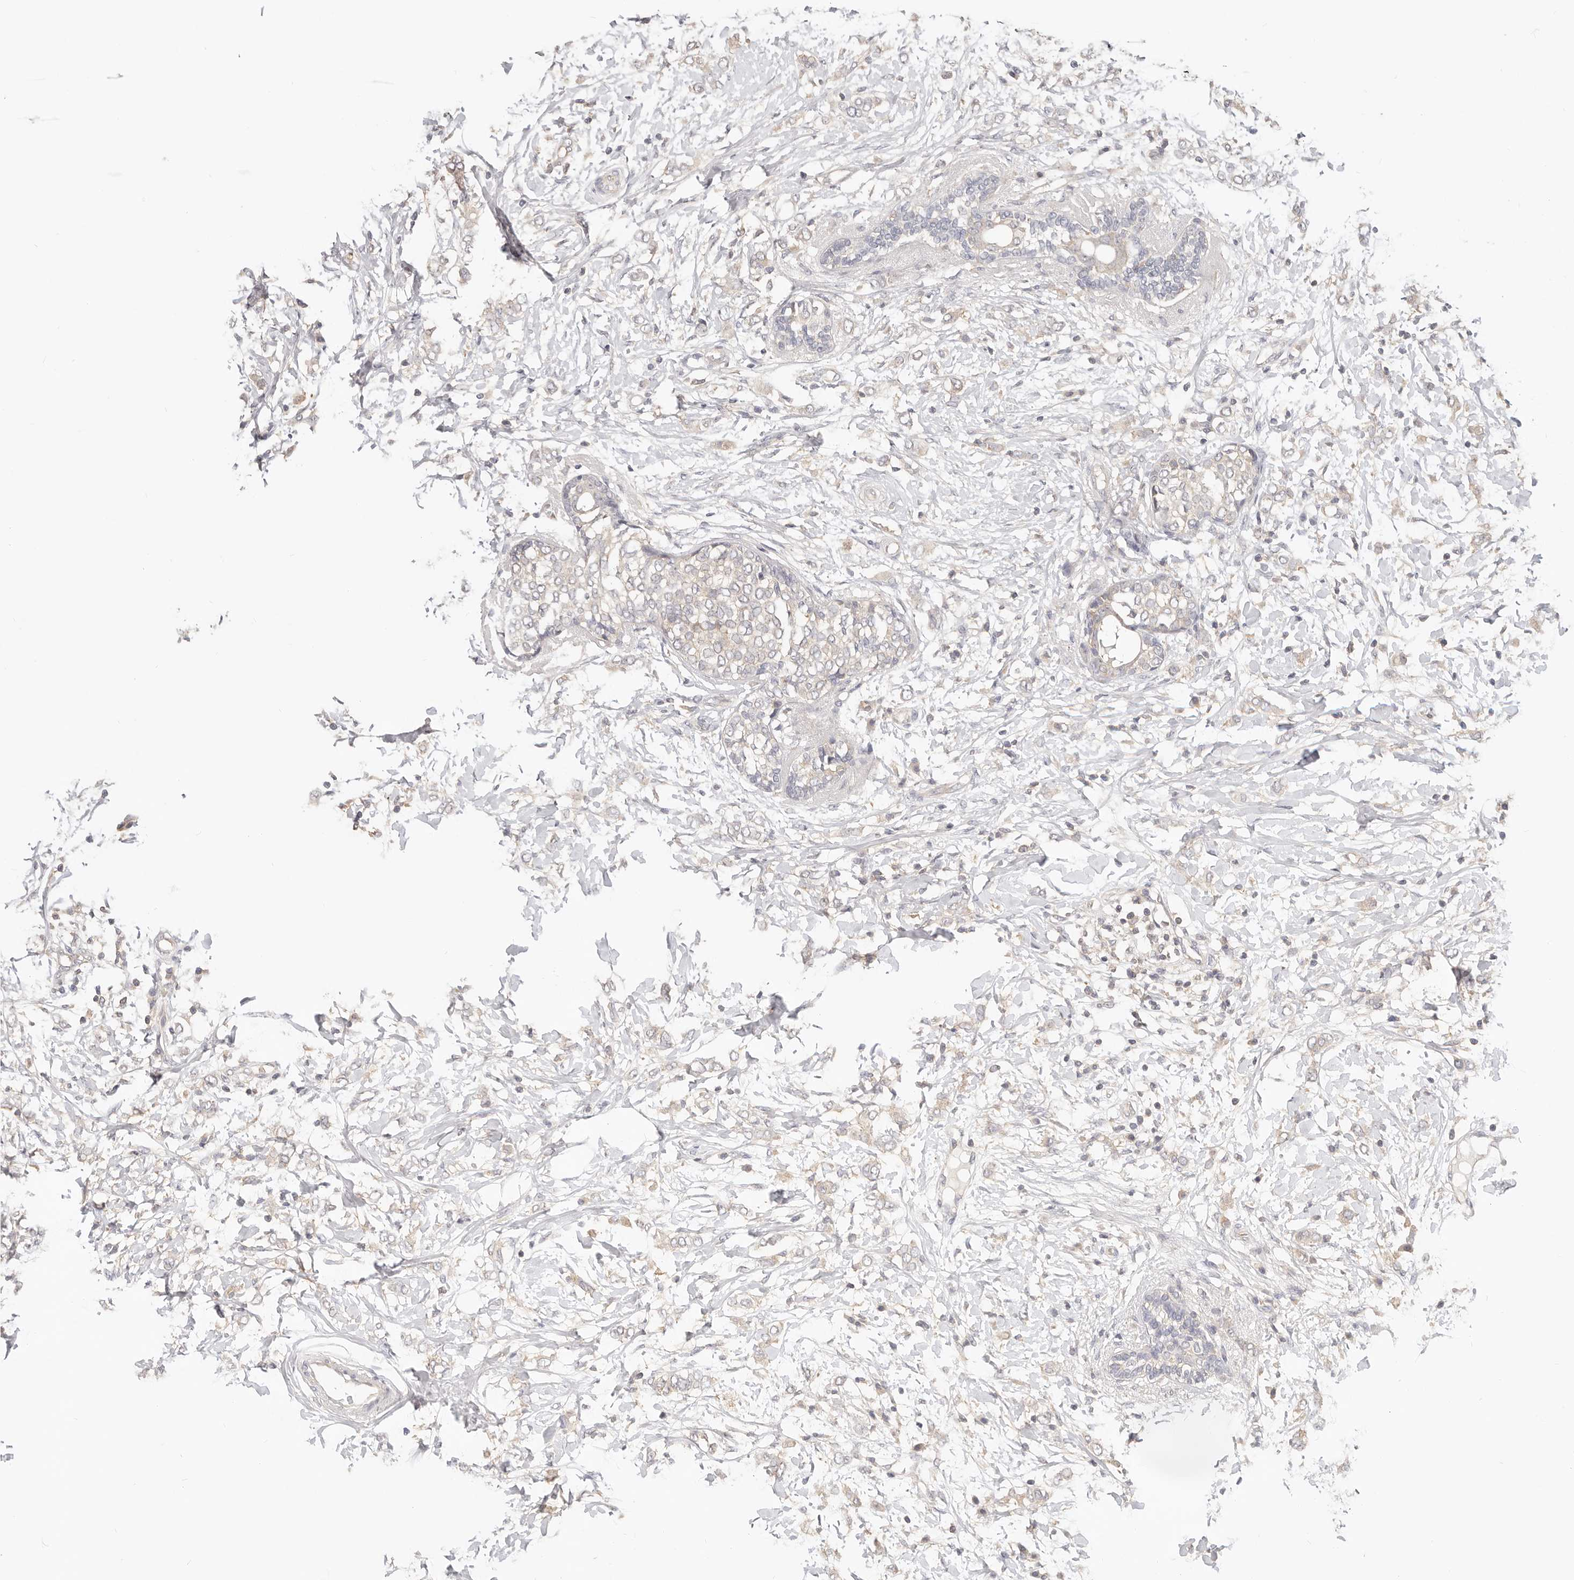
{"staining": {"intensity": "weak", "quantity": "<25%", "location": "cytoplasmic/membranous"}, "tissue": "breast cancer", "cell_type": "Tumor cells", "image_type": "cancer", "snomed": [{"axis": "morphology", "description": "Normal tissue, NOS"}, {"axis": "morphology", "description": "Lobular carcinoma"}, {"axis": "topography", "description": "Breast"}], "caption": "Human lobular carcinoma (breast) stained for a protein using immunohistochemistry displays no expression in tumor cells.", "gene": "DTNBP1", "patient": {"sex": "female", "age": 47}}